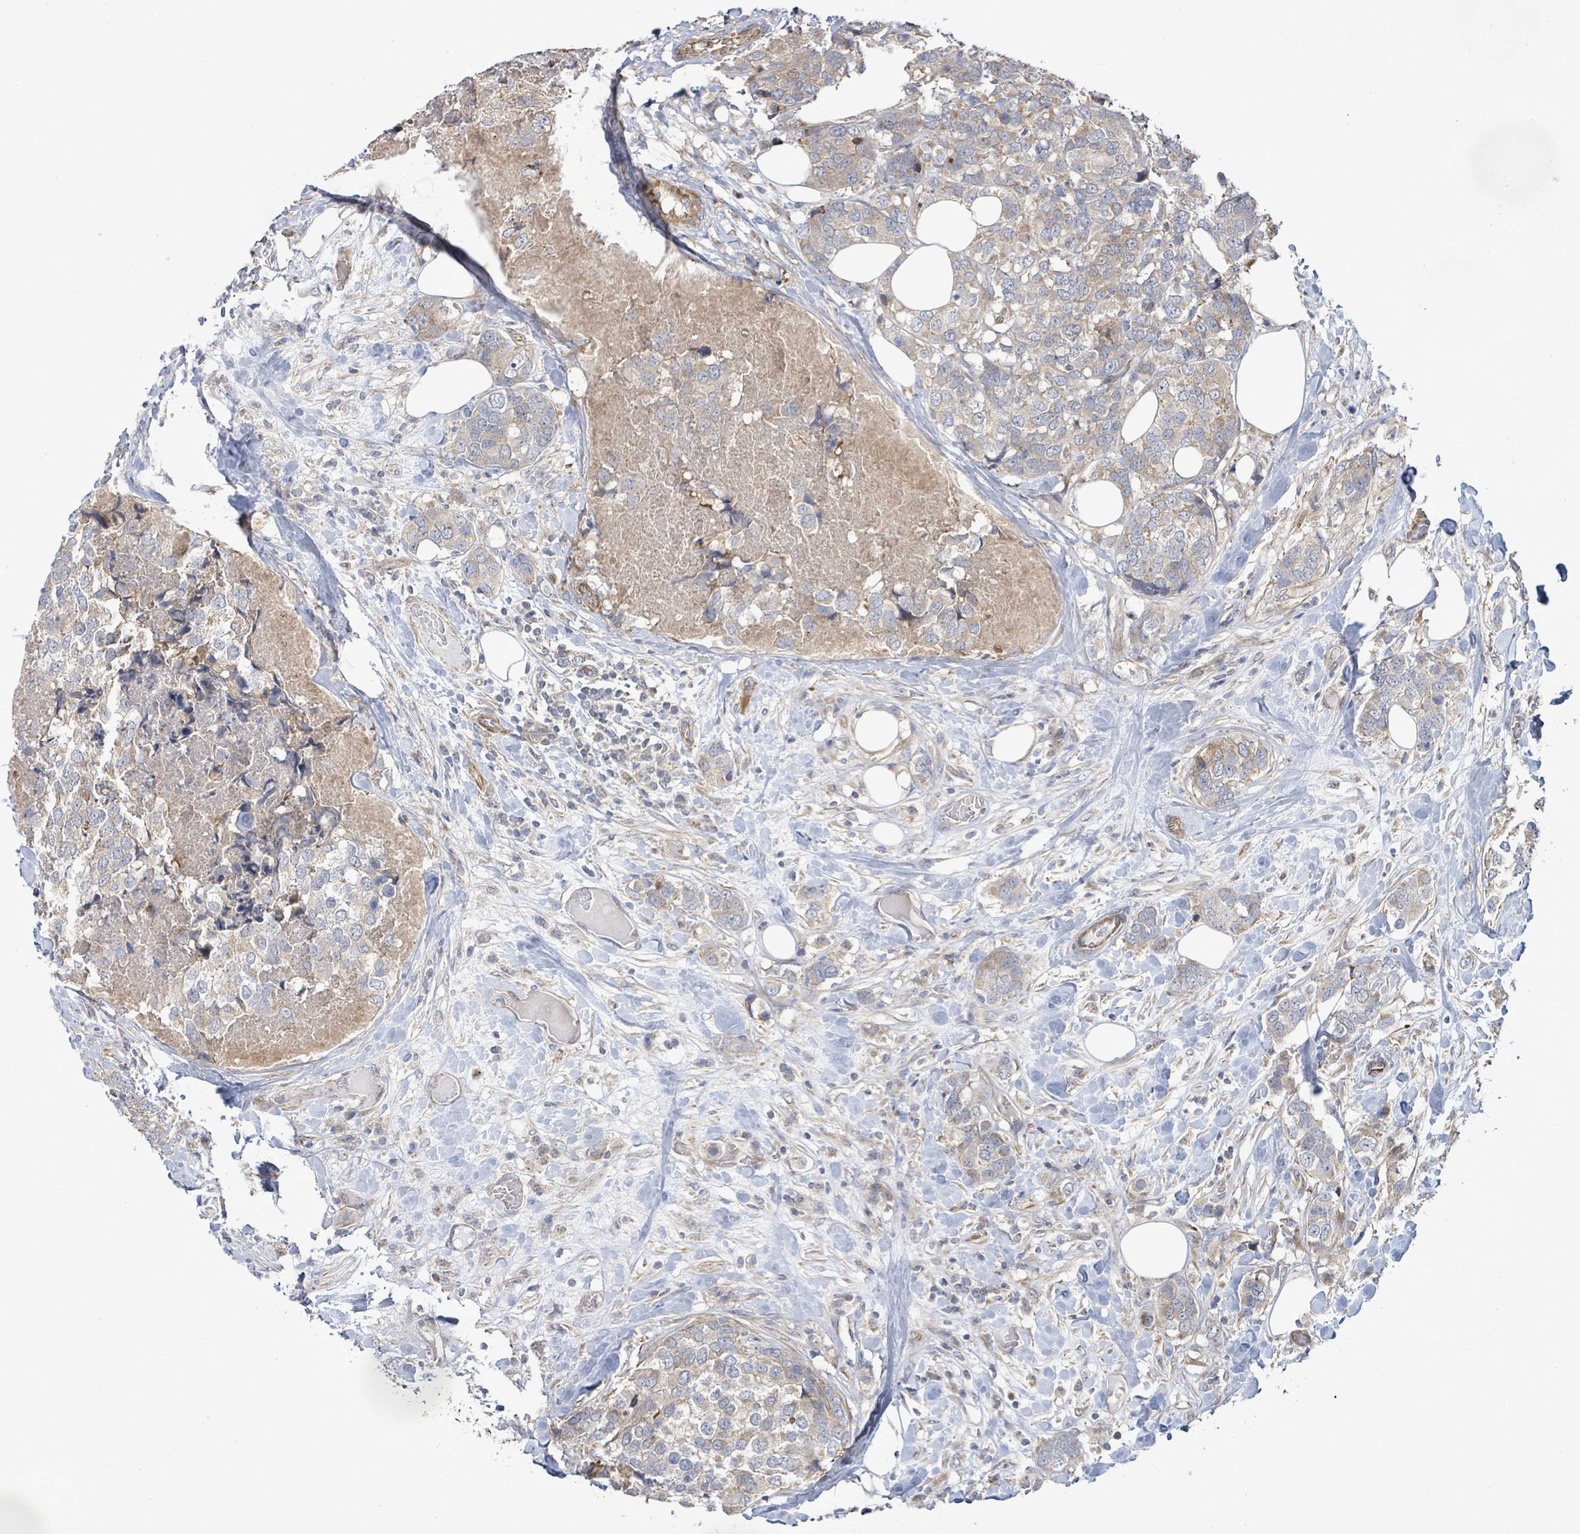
{"staining": {"intensity": "moderate", "quantity": "25%-75%", "location": "cytoplasmic/membranous"}, "tissue": "breast cancer", "cell_type": "Tumor cells", "image_type": "cancer", "snomed": [{"axis": "morphology", "description": "Lobular carcinoma"}, {"axis": "topography", "description": "Breast"}], "caption": "Immunohistochemistry of breast lobular carcinoma reveals medium levels of moderate cytoplasmic/membranous positivity in approximately 25%-75% of tumor cells.", "gene": "KBTBD11", "patient": {"sex": "female", "age": 59}}